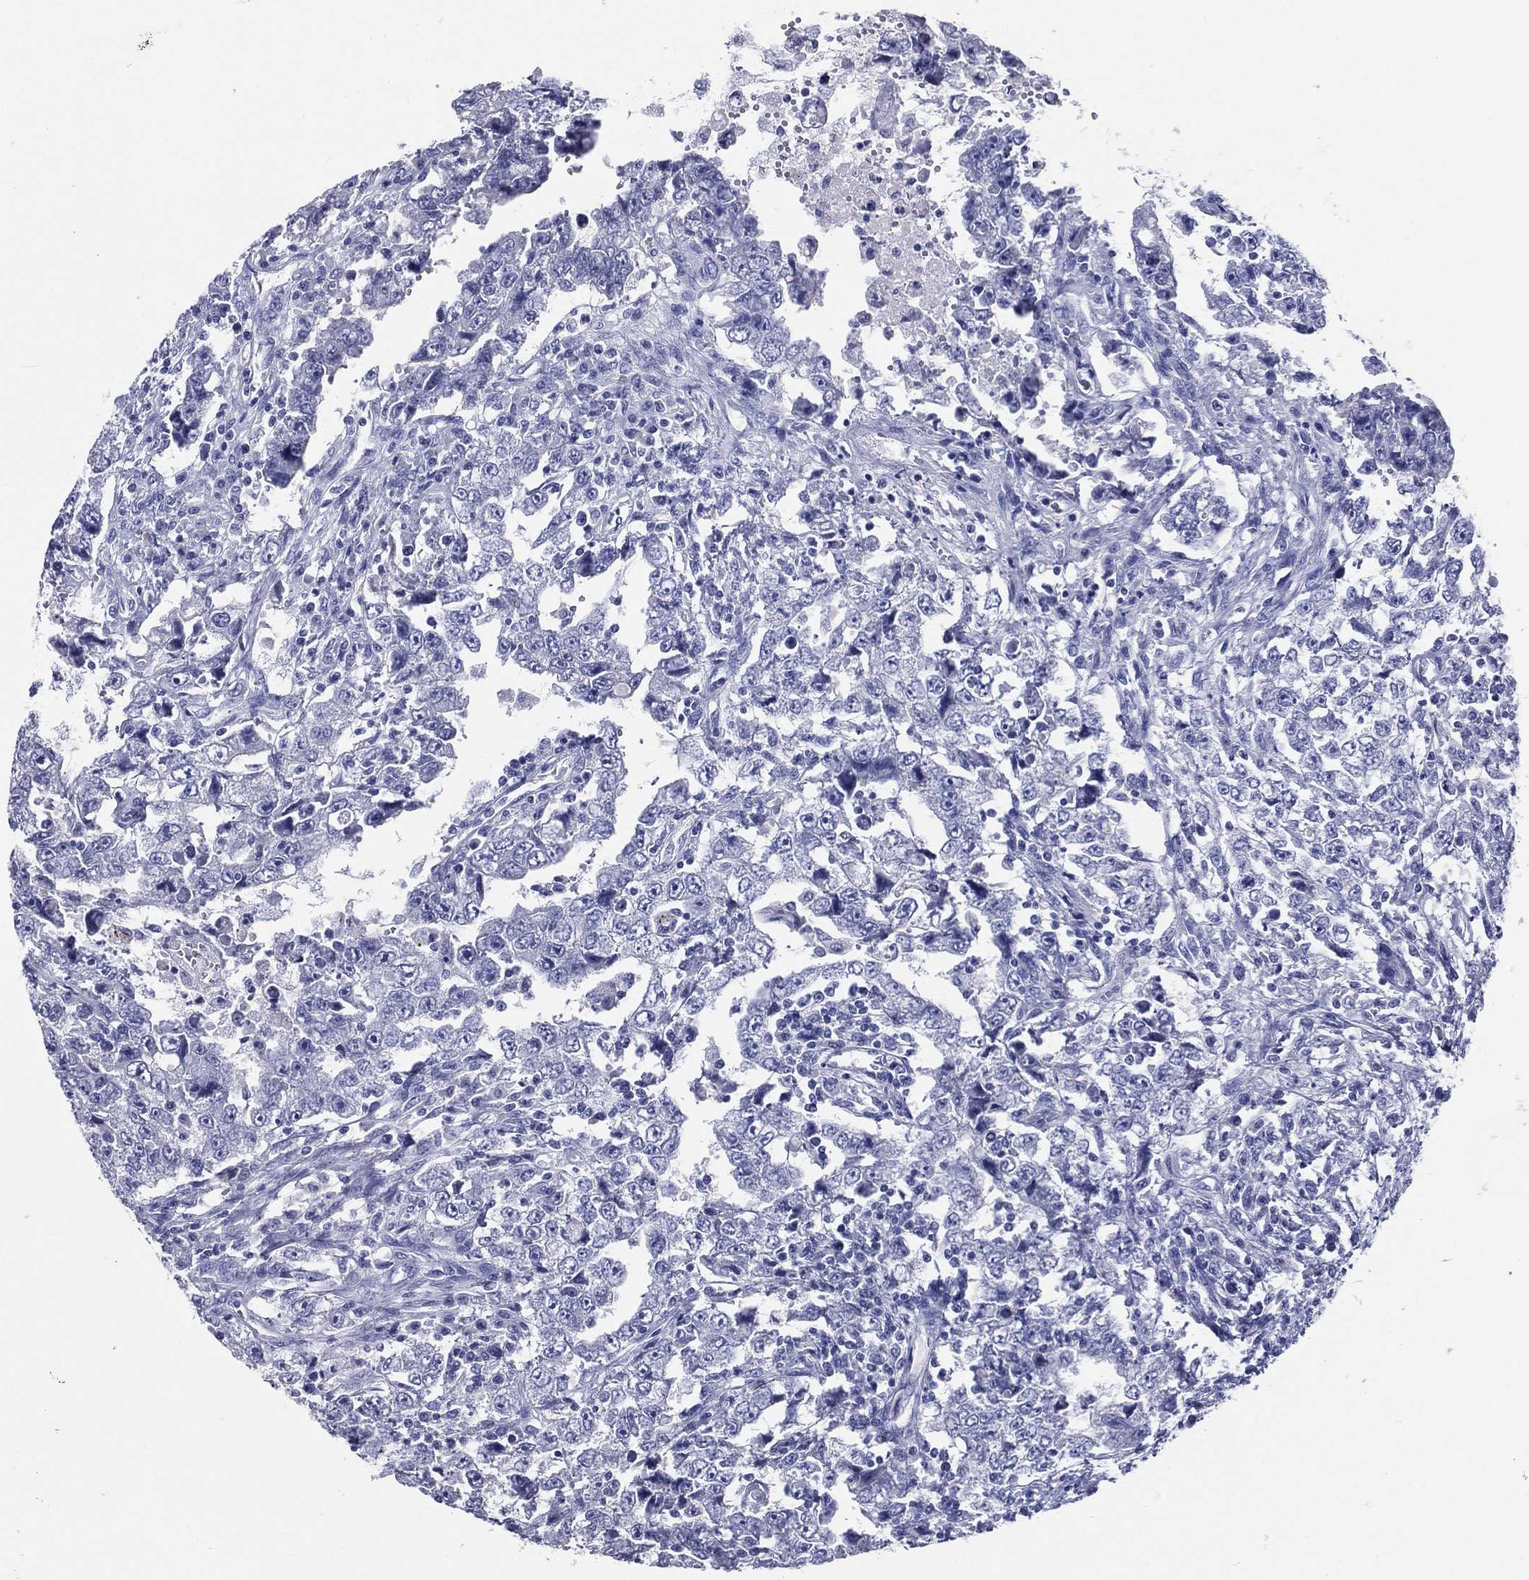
{"staining": {"intensity": "negative", "quantity": "none", "location": "none"}, "tissue": "testis cancer", "cell_type": "Tumor cells", "image_type": "cancer", "snomed": [{"axis": "morphology", "description": "Carcinoma, Embryonal, NOS"}, {"axis": "topography", "description": "Testis"}], "caption": "An immunohistochemistry (IHC) histopathology image of testis embryonal carcinoma is shown. There is no staining in tumor cells of testis embryonal carcinoma. (DAB IHC visualized using brightfield microscopy, high magnification).", "gene": "TFAP2A", "patient": {"sex": "male", "age": 26}}